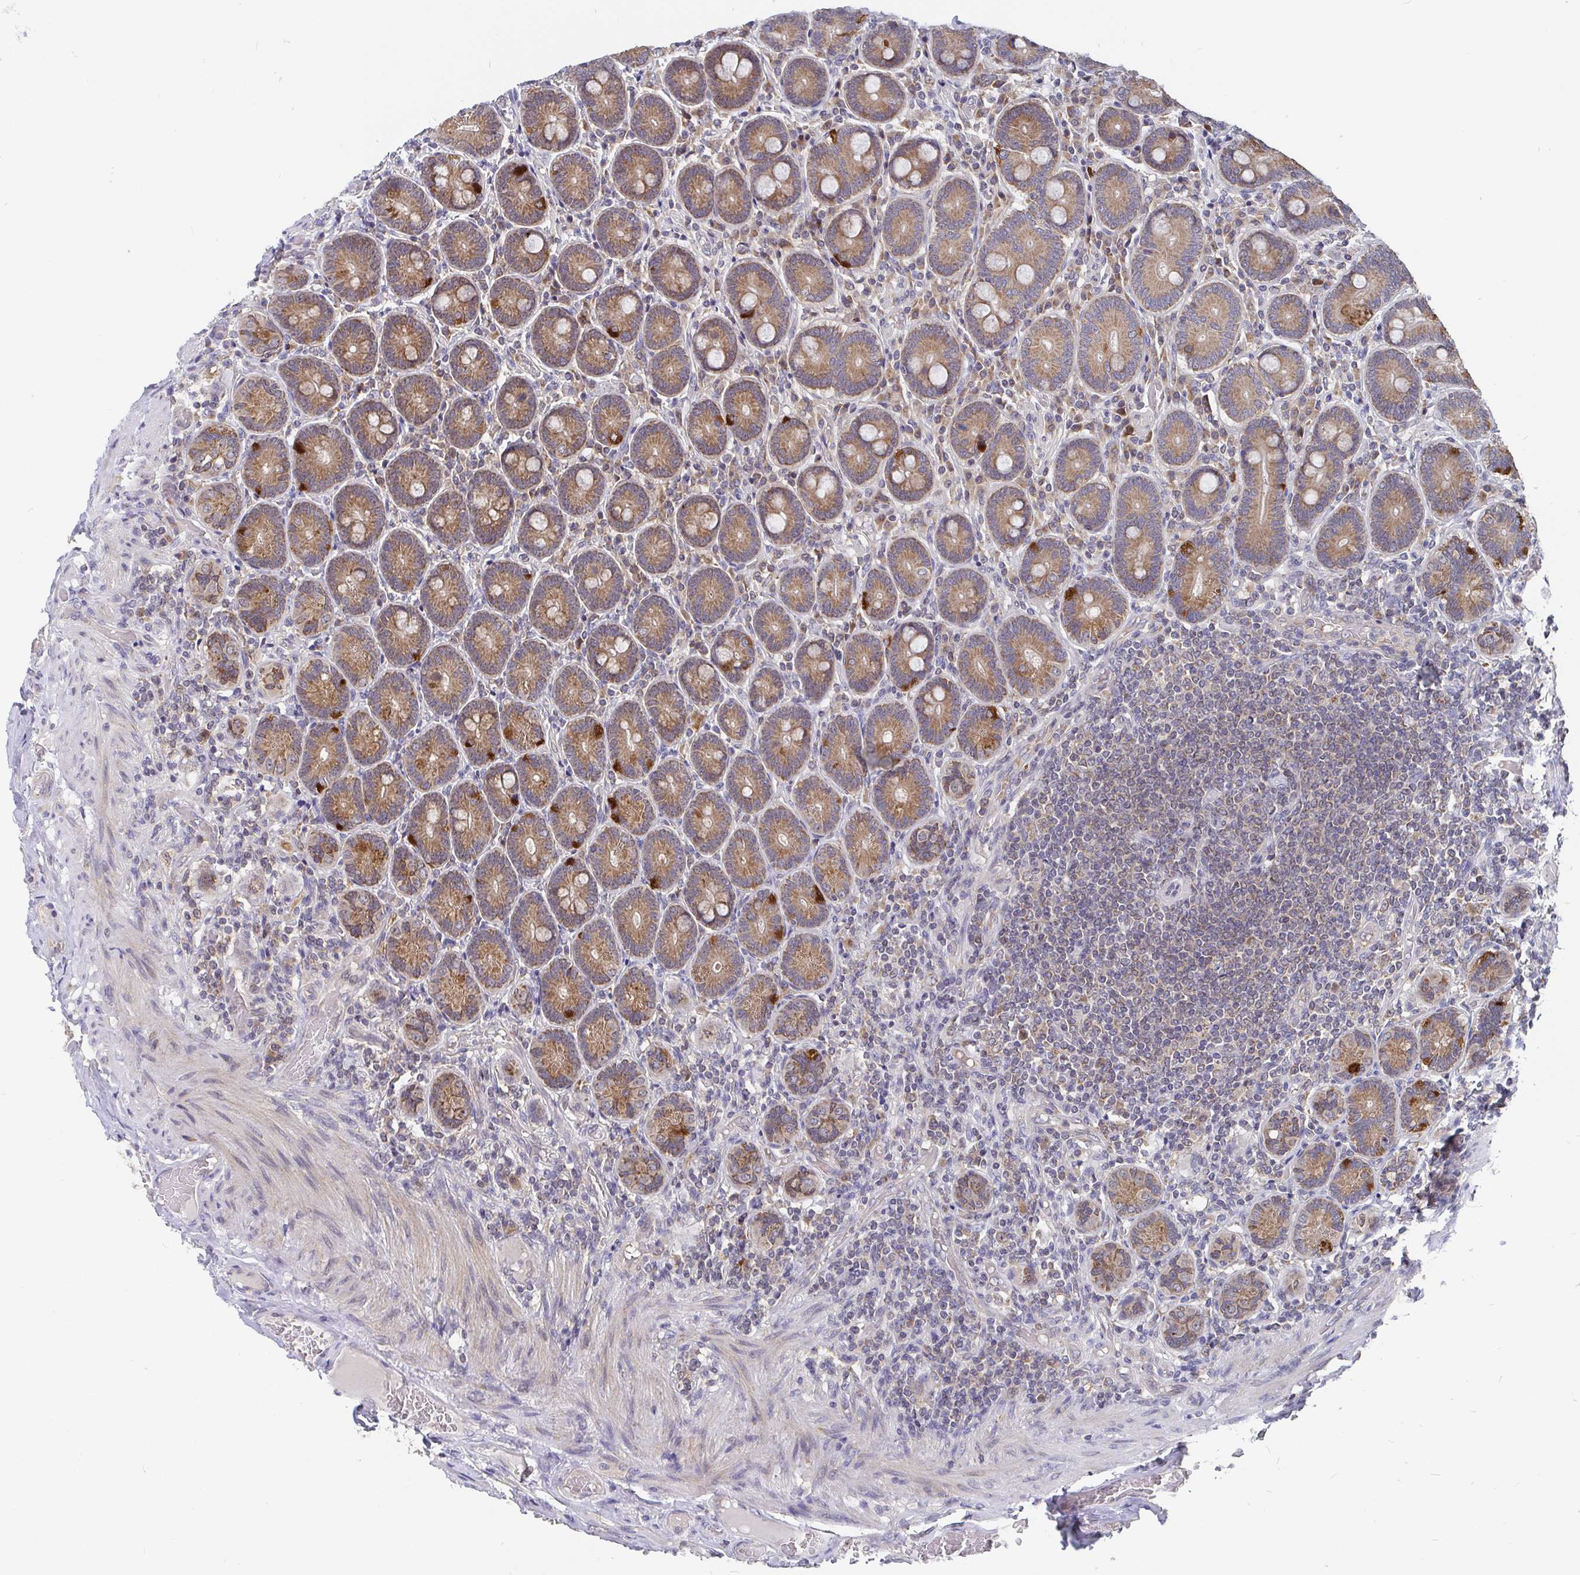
{"staining": {"intensity": "moderate", "quantity": ">75%", "location": "cytoplasmic/membranous"}, "tissue": "duodenum", "cell_type": "Glandular cells", "image_type": "normal", "snomed": [{"axis": "morphology", "description": "Normal tissue, NOS"}, {"axis": "topography", "description": "Duodenum"}], "caption": "Approximately >75% of glandular cells in unremarkable human duodenum reveal moderate cytoplasmic/membranous protein positivity as visualized by brown immunohistochemical staining.", "gene": "PDF", "patient": {"sex": "female", "age": 62}}